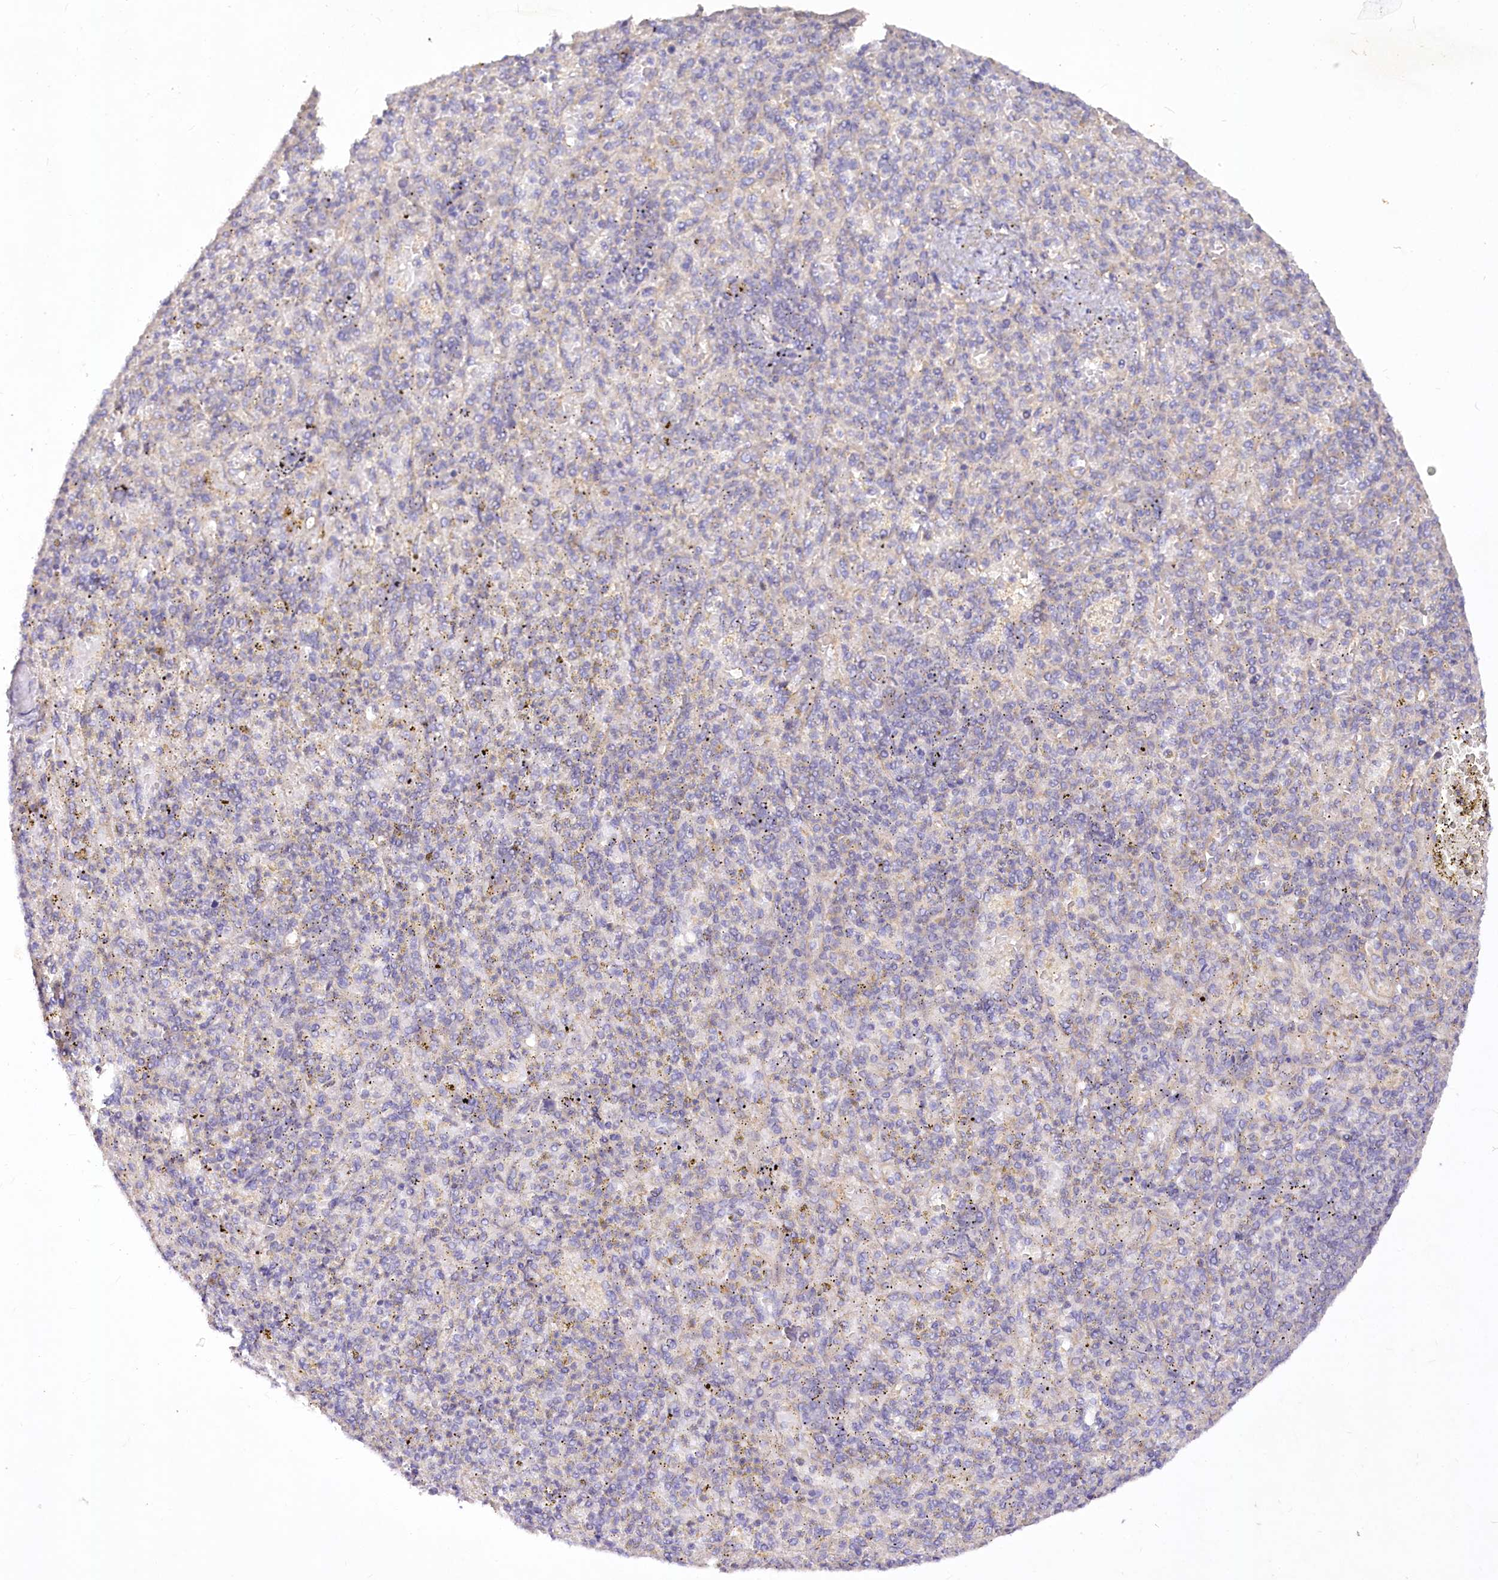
{"staining": {"intensity": "negative", "quantity": "none", "location": "none"}, "tissue": "spleen", "cell_type": "Cells in red pulp", "image_type": "normal", "snomed": [{"axis": "morphology", "description": "Normal tissue, NOS"}, {"axis": "topography", "description": "Spleen"}], "caption": "A histopathology image of spleen stained for a protein shows no brown staining in cells in red pulp. (IHC, brightfield microscopy, high magnification).", "gene": "EFHC2", "patient": {"sex": "female", "age": 74}}